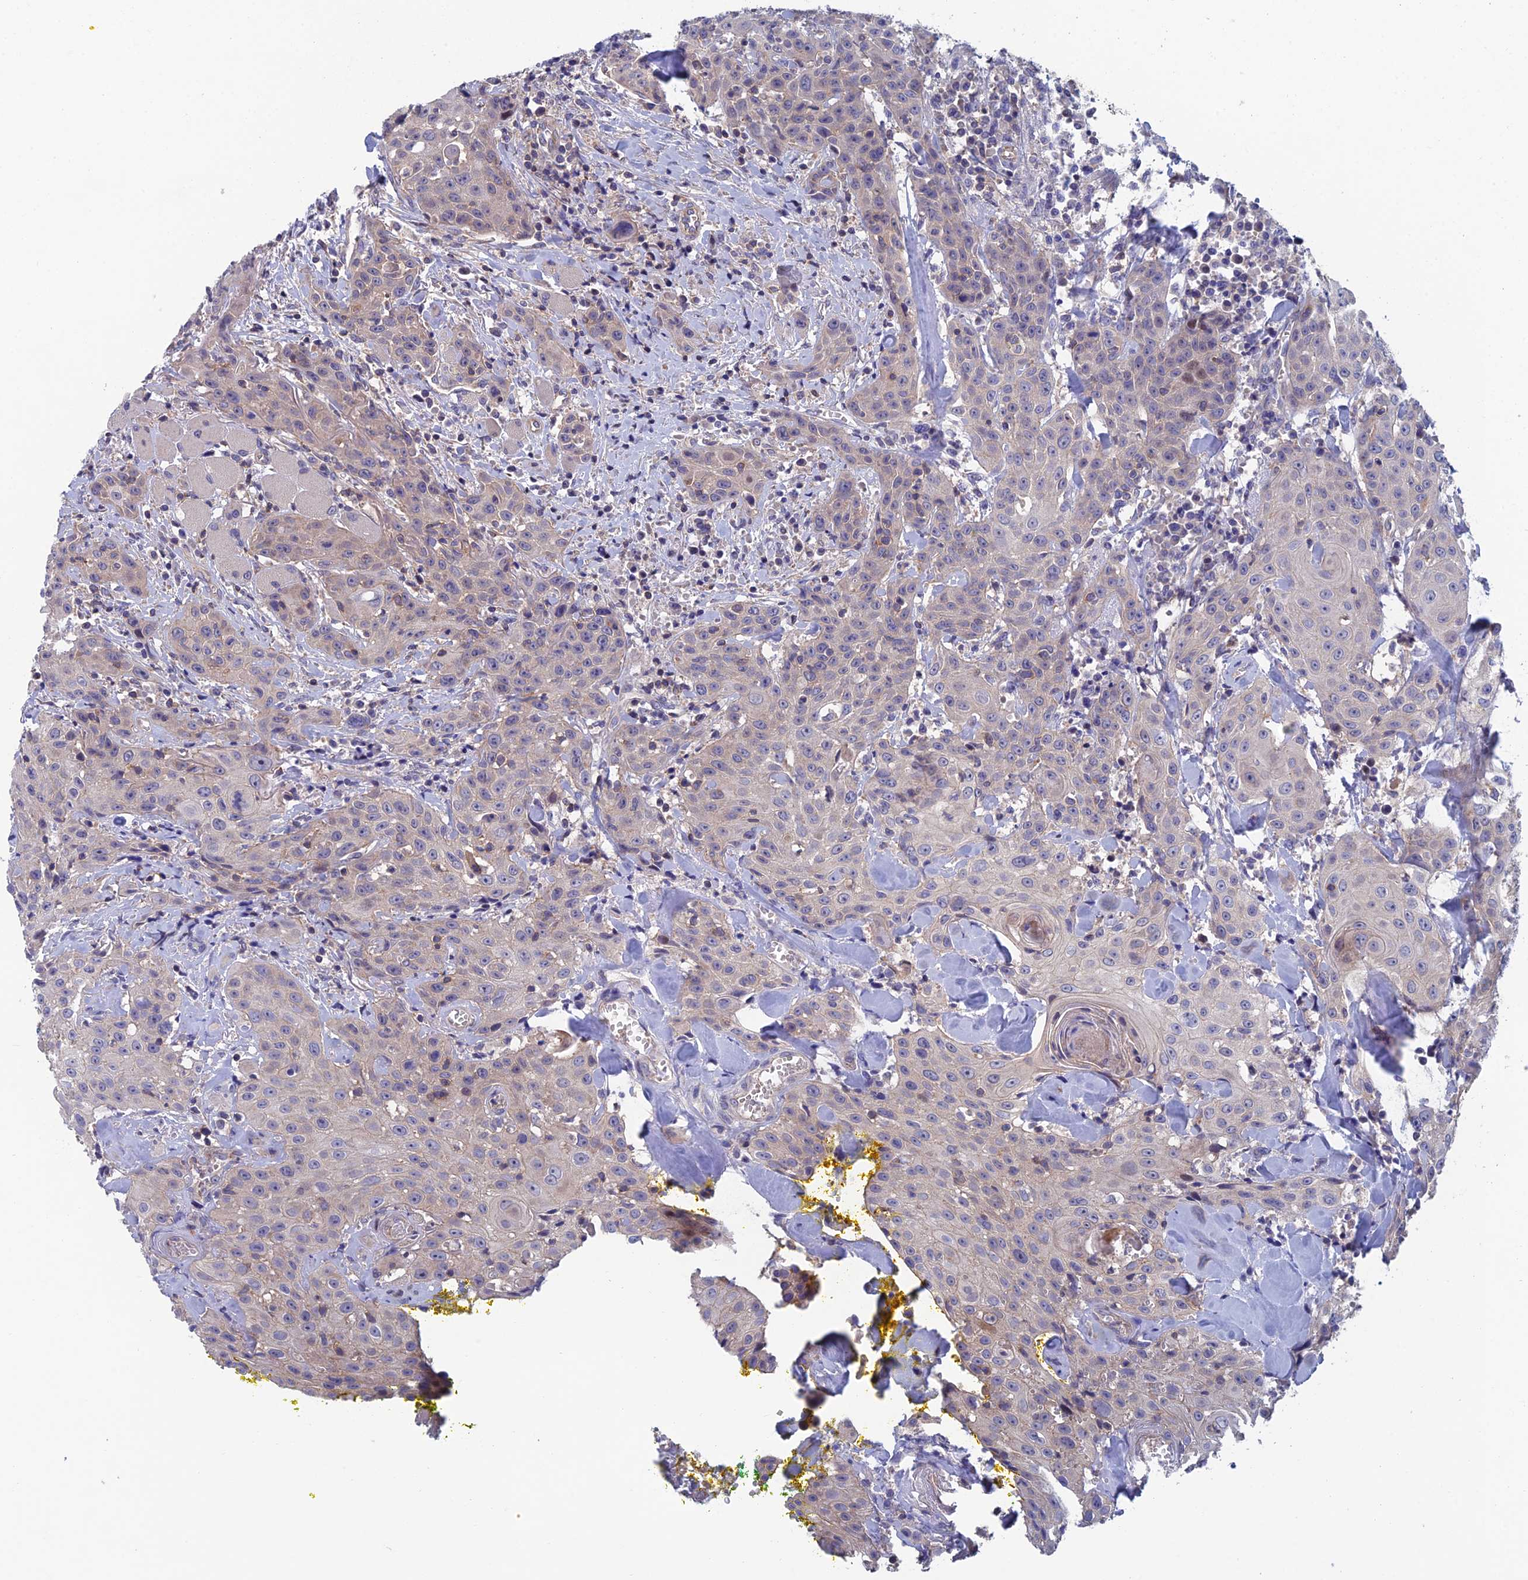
{"staining": {"intensity": "negative", "quantity": "none", "location": "none"}, "tissue": "head and neck cancer", "cell_type": "Tumor cells", "image_type": "cancer", "snomed": [{"axis": "morphology", "description": "Squamous cell carcinoma, NOS"}, {"axis": "topography", "description": "Oral tissue"}, {"axis": "topography", "description": "Head-Neck"}], "caption": "IHC of human head and neck cancer displays no expression in tumor cells.", "gene": "USP37", "patient": {"sex": "female", "age": 82}}